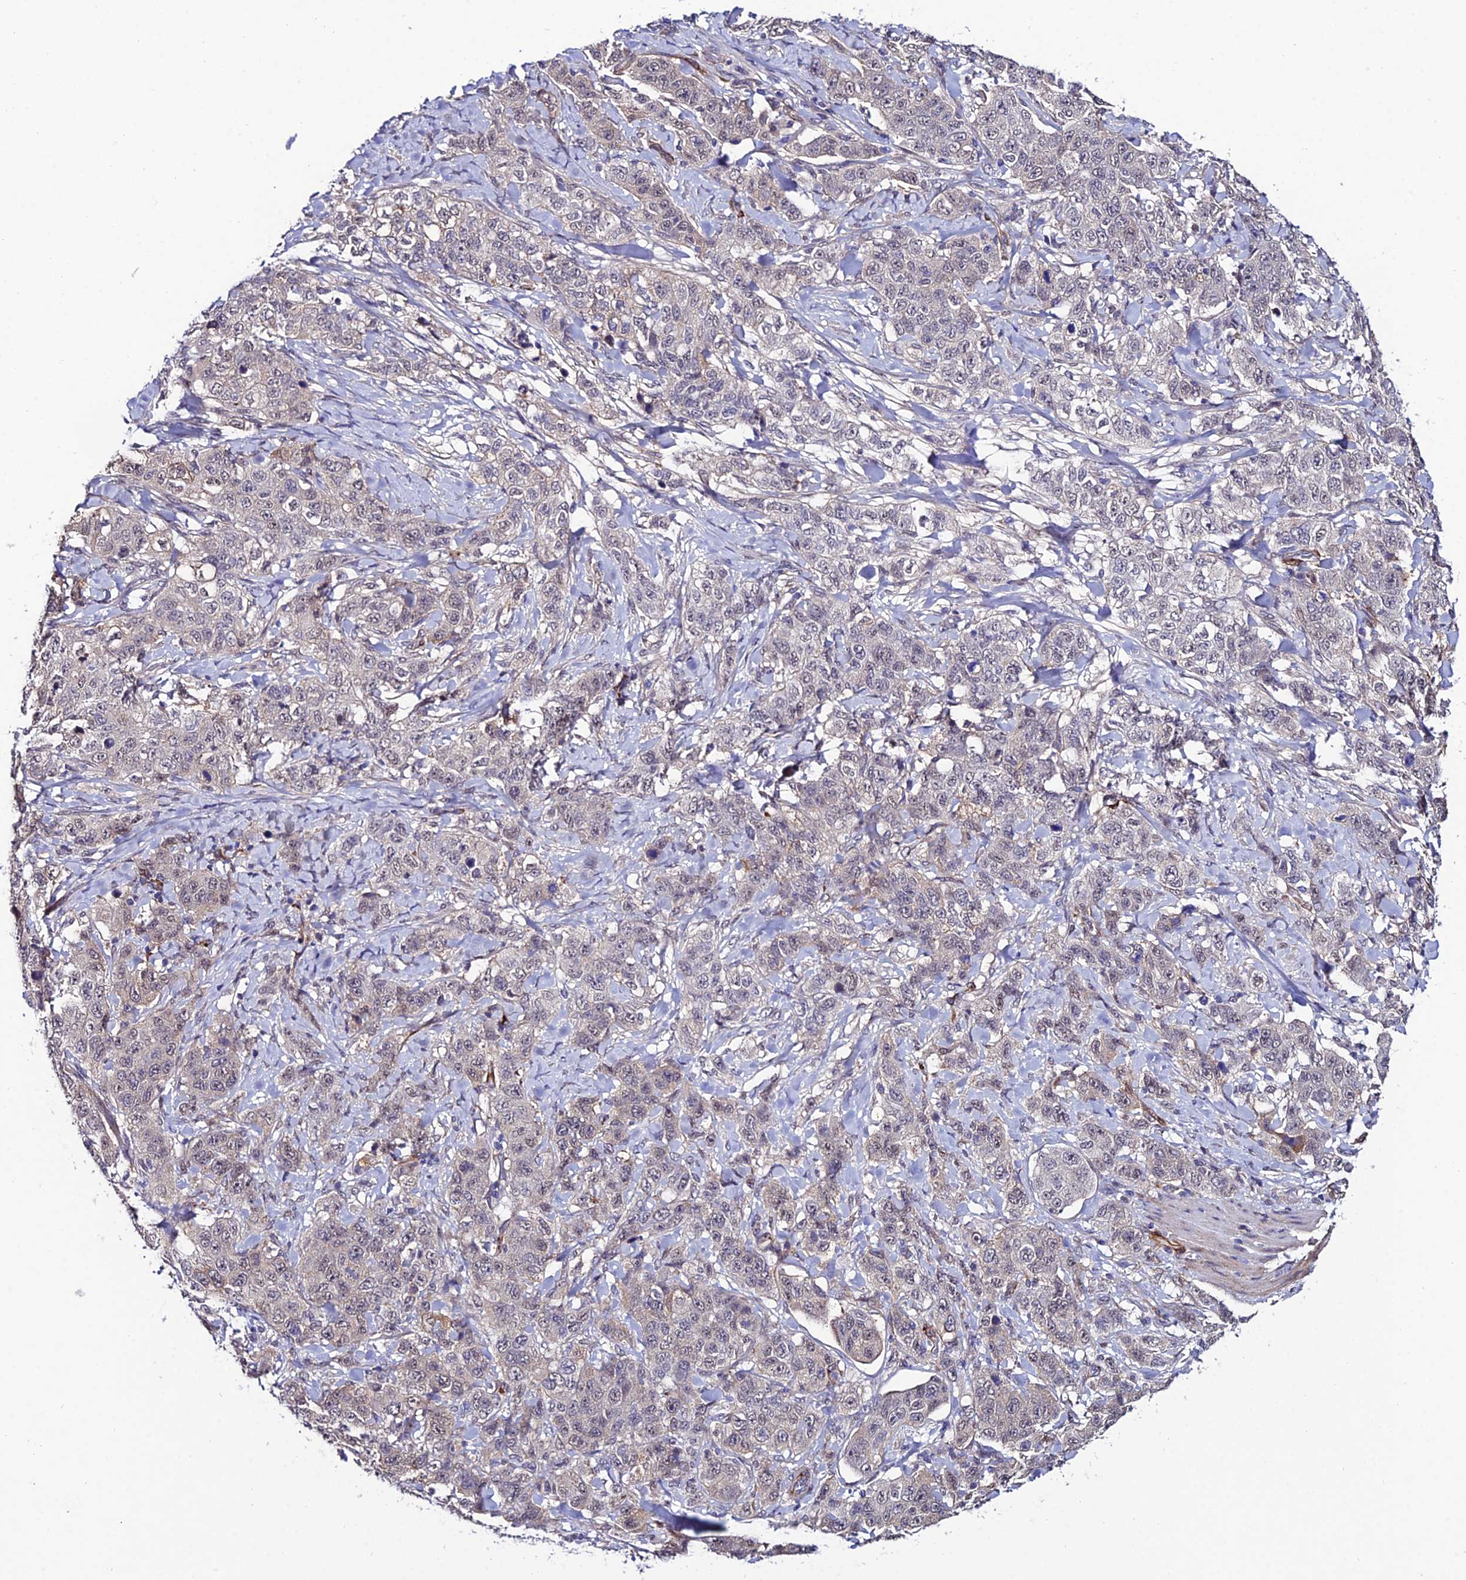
{"staining": {"intensity": "weak", "quantity": "<25%", "location": "cytoplasmic/membranous"}, "tissue": "stomach cancer", "cell_type": "Tumor cells", "image_type": "cancer", "snomed": [{"axis": "morphology", "description": "Adenocarcinoma, NOS"}, {"axis": "topography", "description": "Stomach"}], "caption": "A high-resolution photomicrograph shows immunohistochemistry (IHC) staining of stomach cancer, which shows no significant positivity in tumor cells.", "gene": "SYT15", "patient": {"sex": "male", "age": 48}}